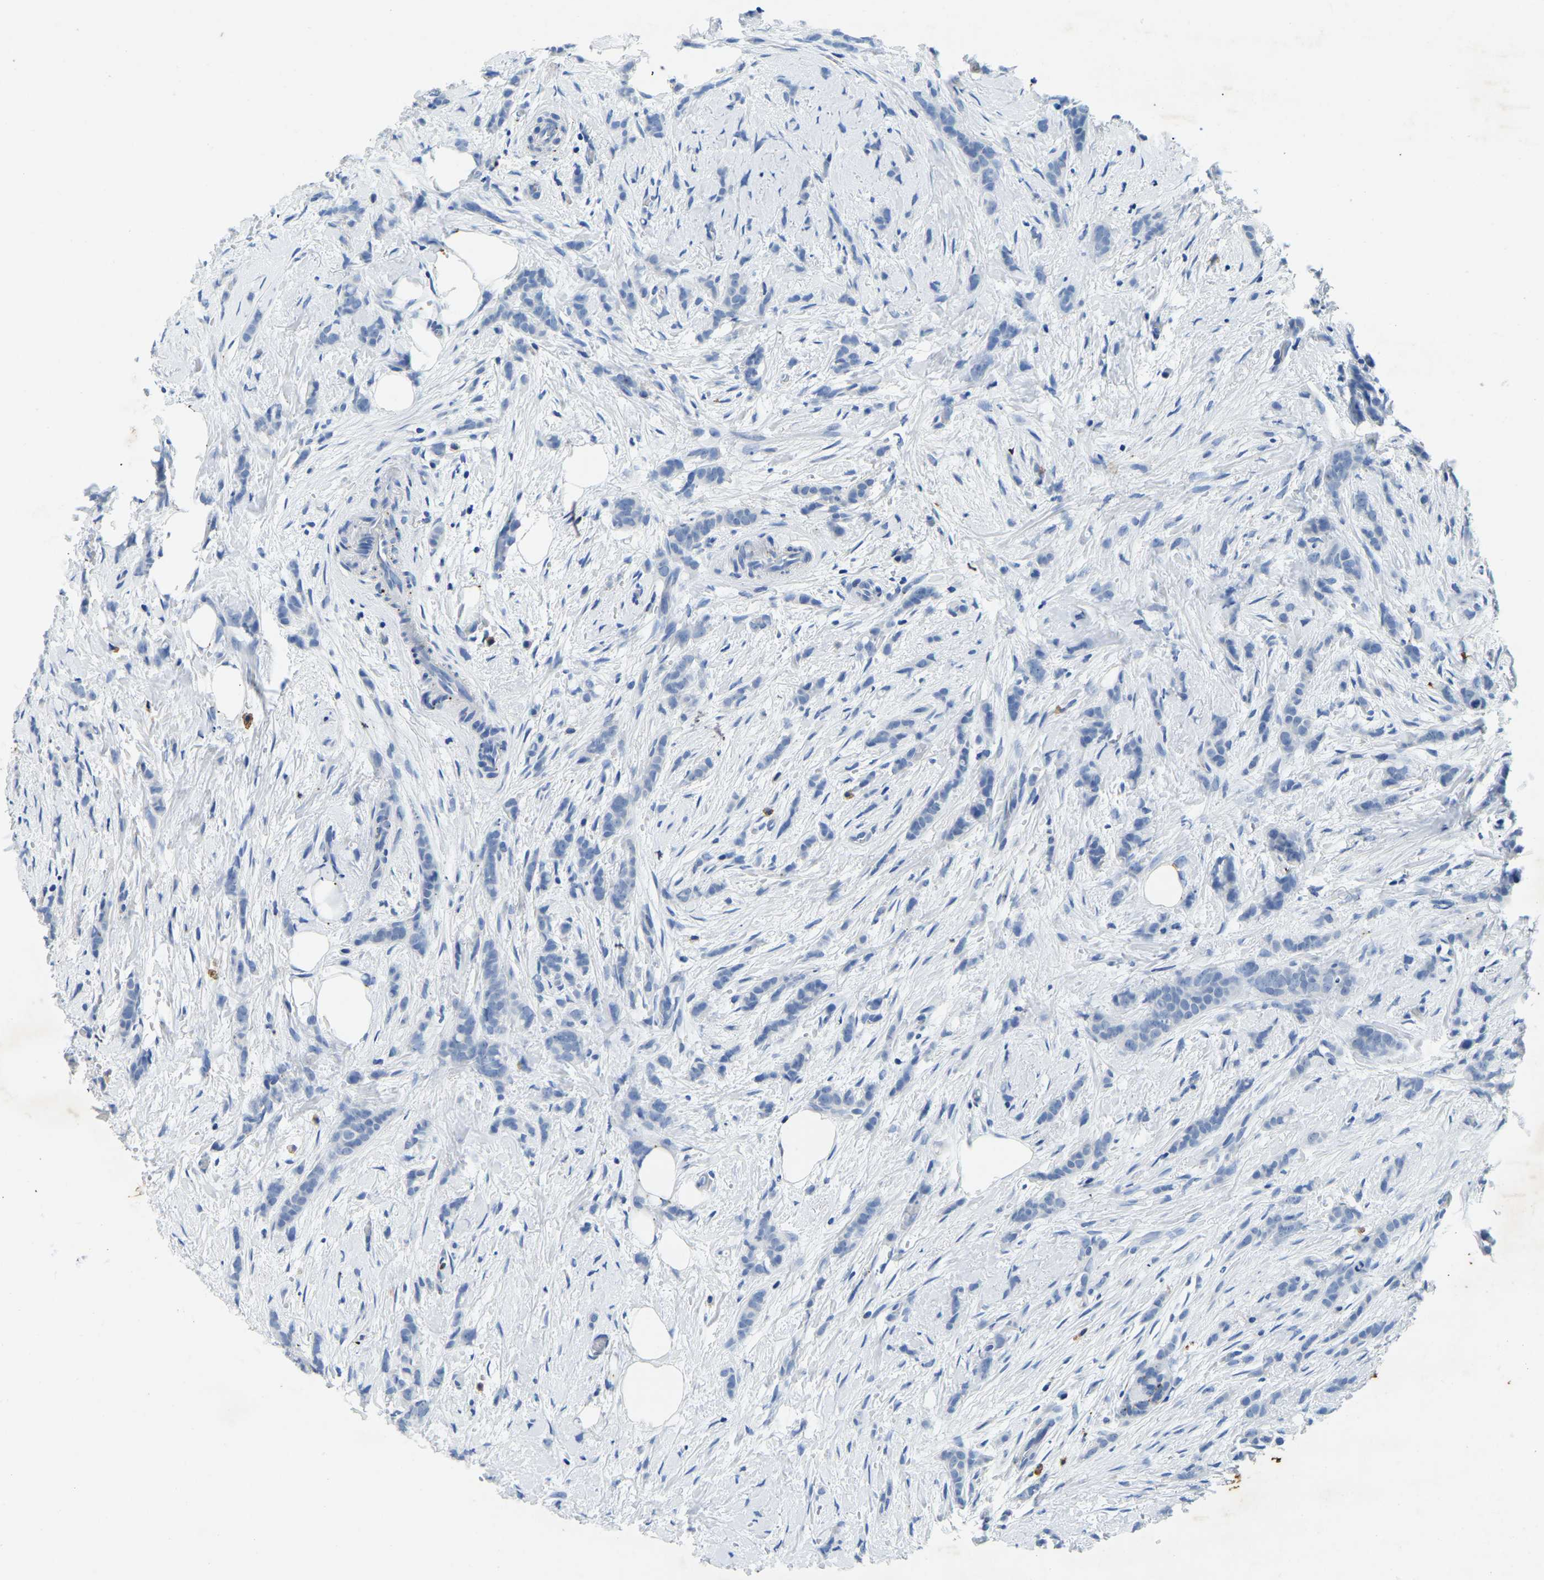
{"staining": {"intensity": "negative", "quantity": "none", "location": "none"}, "tissue": "breast cancer", "cell_type": "Tumor cells", "image_type": "cancer", "snomed": [{"axis": "morphology", "description": "Lobular carcinoma, in situ"}, {"axis": "morphology", "description": "Lobular carcinoma"}, {"axis": "topography", "description": "Breast"}], "caption": "An immunohistochemistry (IHC) photomicrograph of lobular carcinoma in situ (breast) is shown. There is no staining in tumor cells of lobular carcinoma in situ (breast).", "gene": "UBN2", "patient": {"sex": "female", "age": 41}}